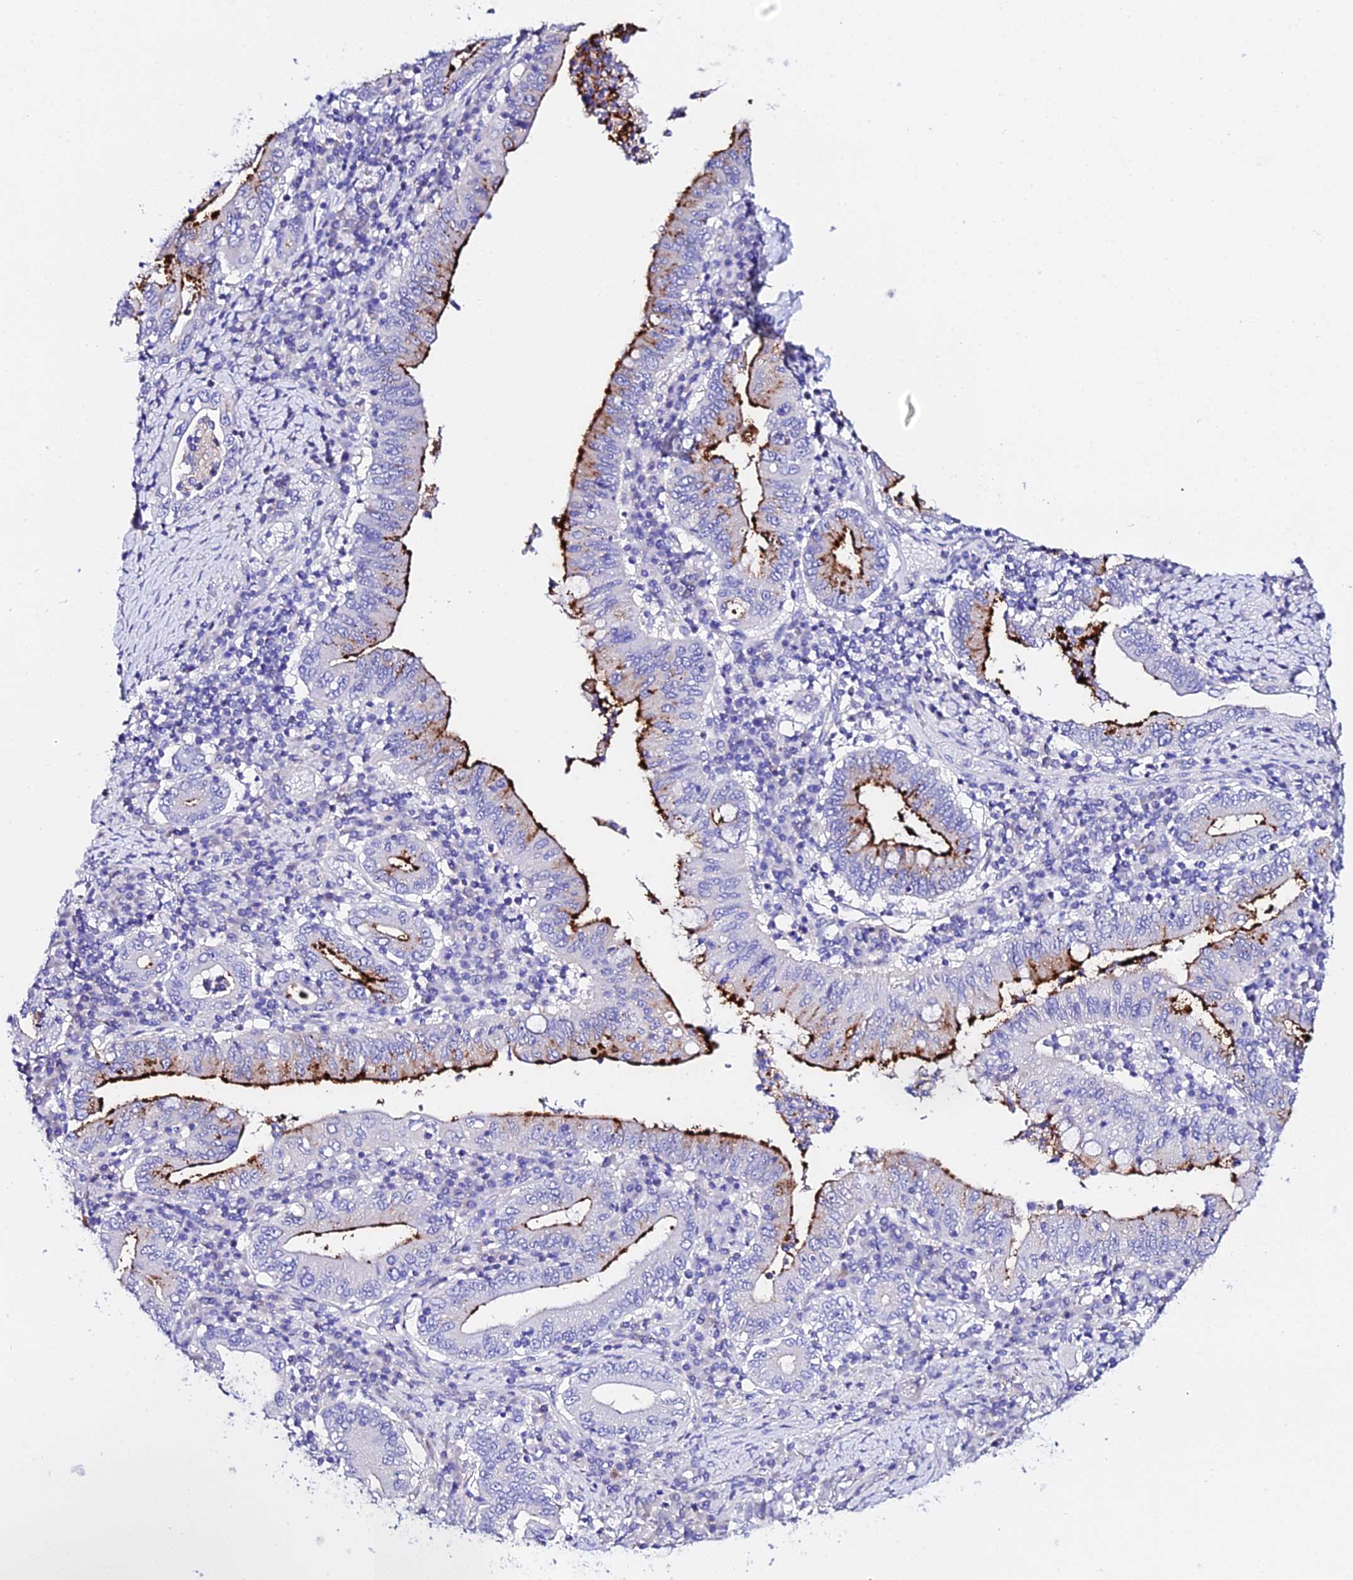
{"staining": {"intensity": "strong", "quantity": "25%-75%", "location": "cytoplasmic/membranous"}, "tissue": "stomach cancer", "cell_type": "Tumor cells", "image_type": "cancer", "snomed": [{"axis": "morphology", "description": "Normal tissue, NOS"}, {"axis": "morphology", "description": "Adenocarcinoma, NOS"}, {"axis": "topography", "description": "Esophagus"}, {"axis": "topography", "description": "Stomach, upper"}, {"axis": "topography", "description": "Peripheral nerve tissue"}], "caption": "Immunohistochemistry (DAB (3,3'-diaminobenzidine)) staining of human stomach cancer exhibits strong cytoplasmic/membranous protein positivity in approximately 25%-75% of tumor cells.", "gene": "TMEM117", "patient": {"sex": "male", "age": 62}}